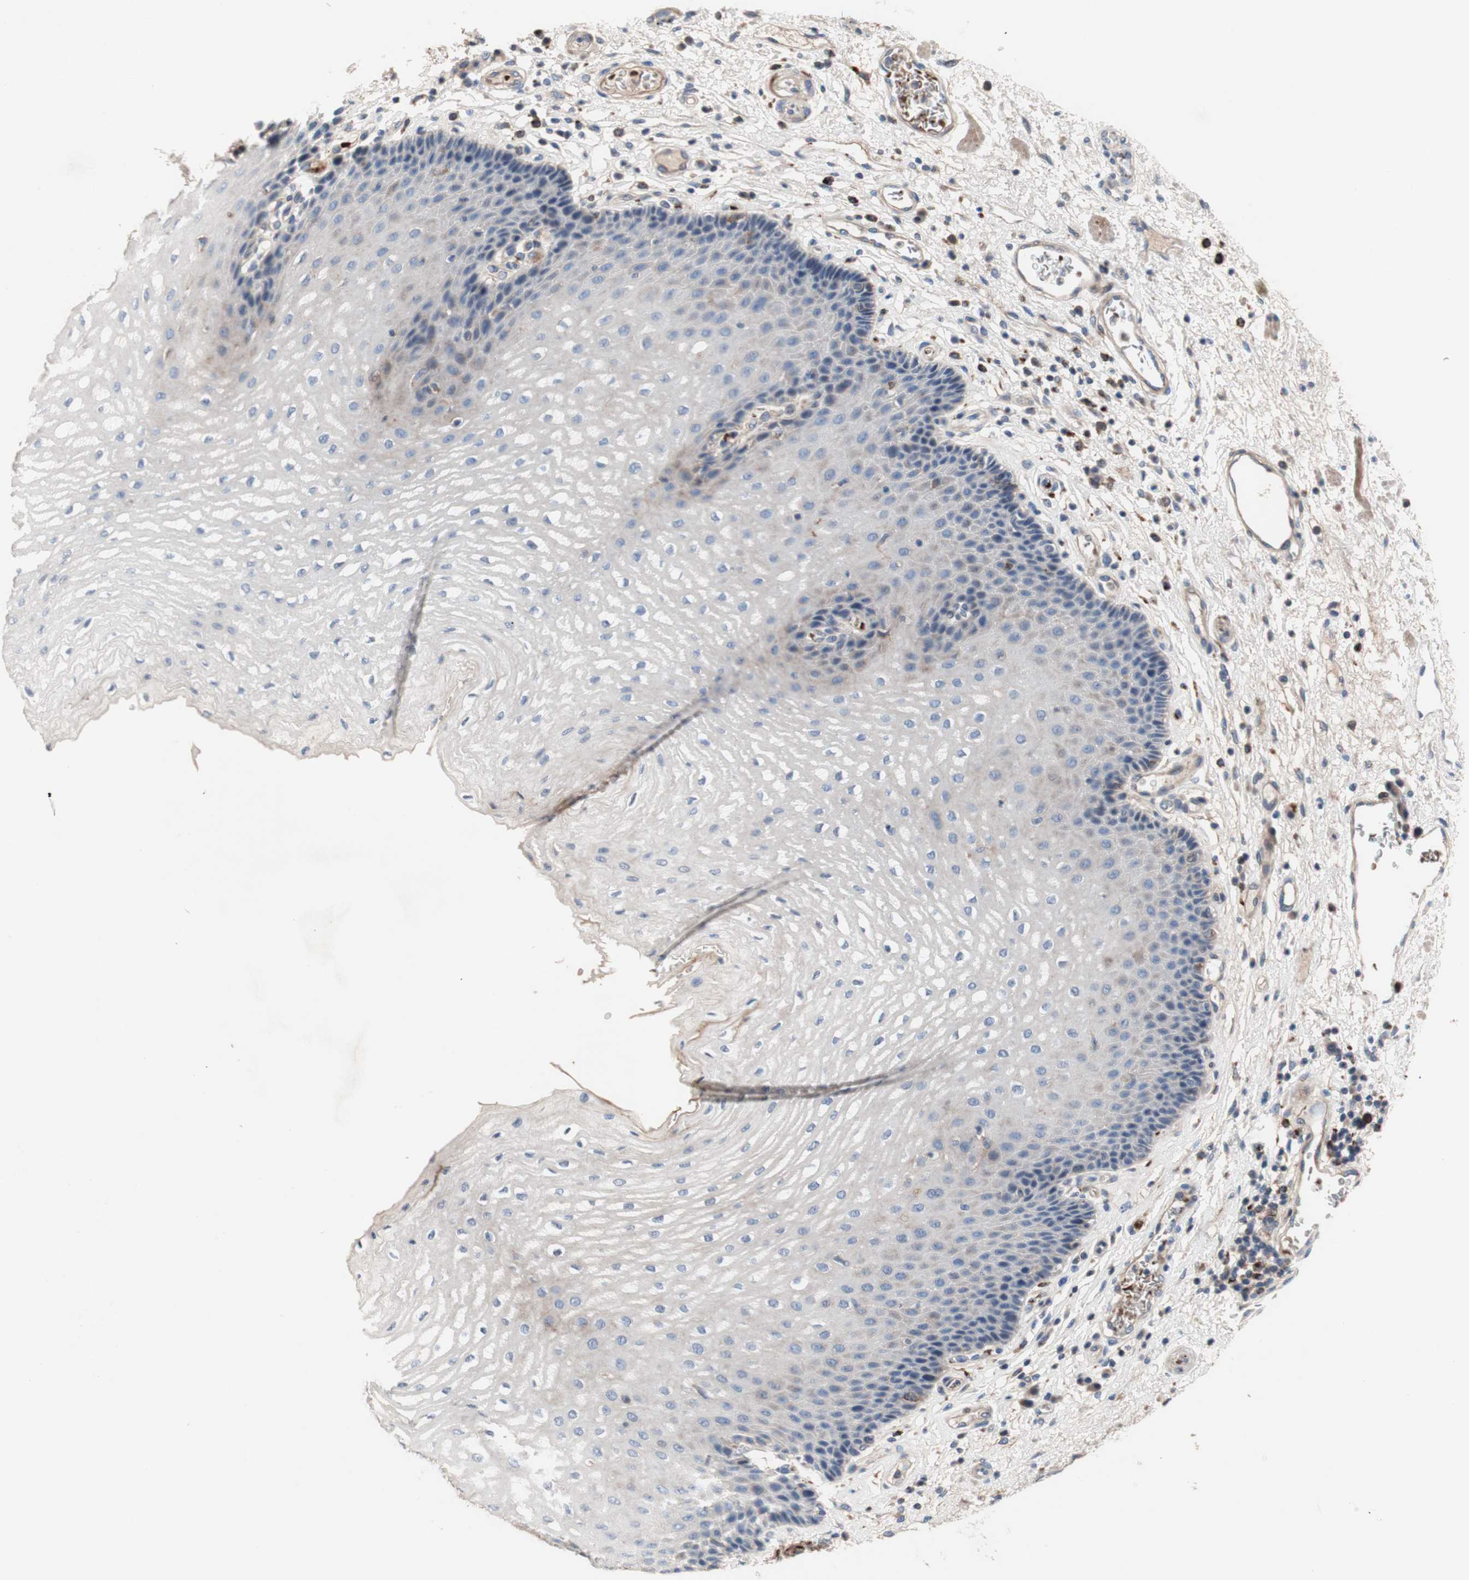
{"staining": {"intensity": "negative", "quantity": "none", "location": "none"}, "tissue": "esophagus", "cell_type": "Squamous epithelial cells", "image_type": "normal", "snomed": [{"axis": "morphology", "description": "Normal tissue, NOS"}, {"axis": "topography", "description": "Esophagus"}], "caption": "Photomicrograph shows no significant protein expression in squamous epithelial cells of benign esophagus.", "gene": "CDON", "patient": {"sex": "male", "age": 54}}